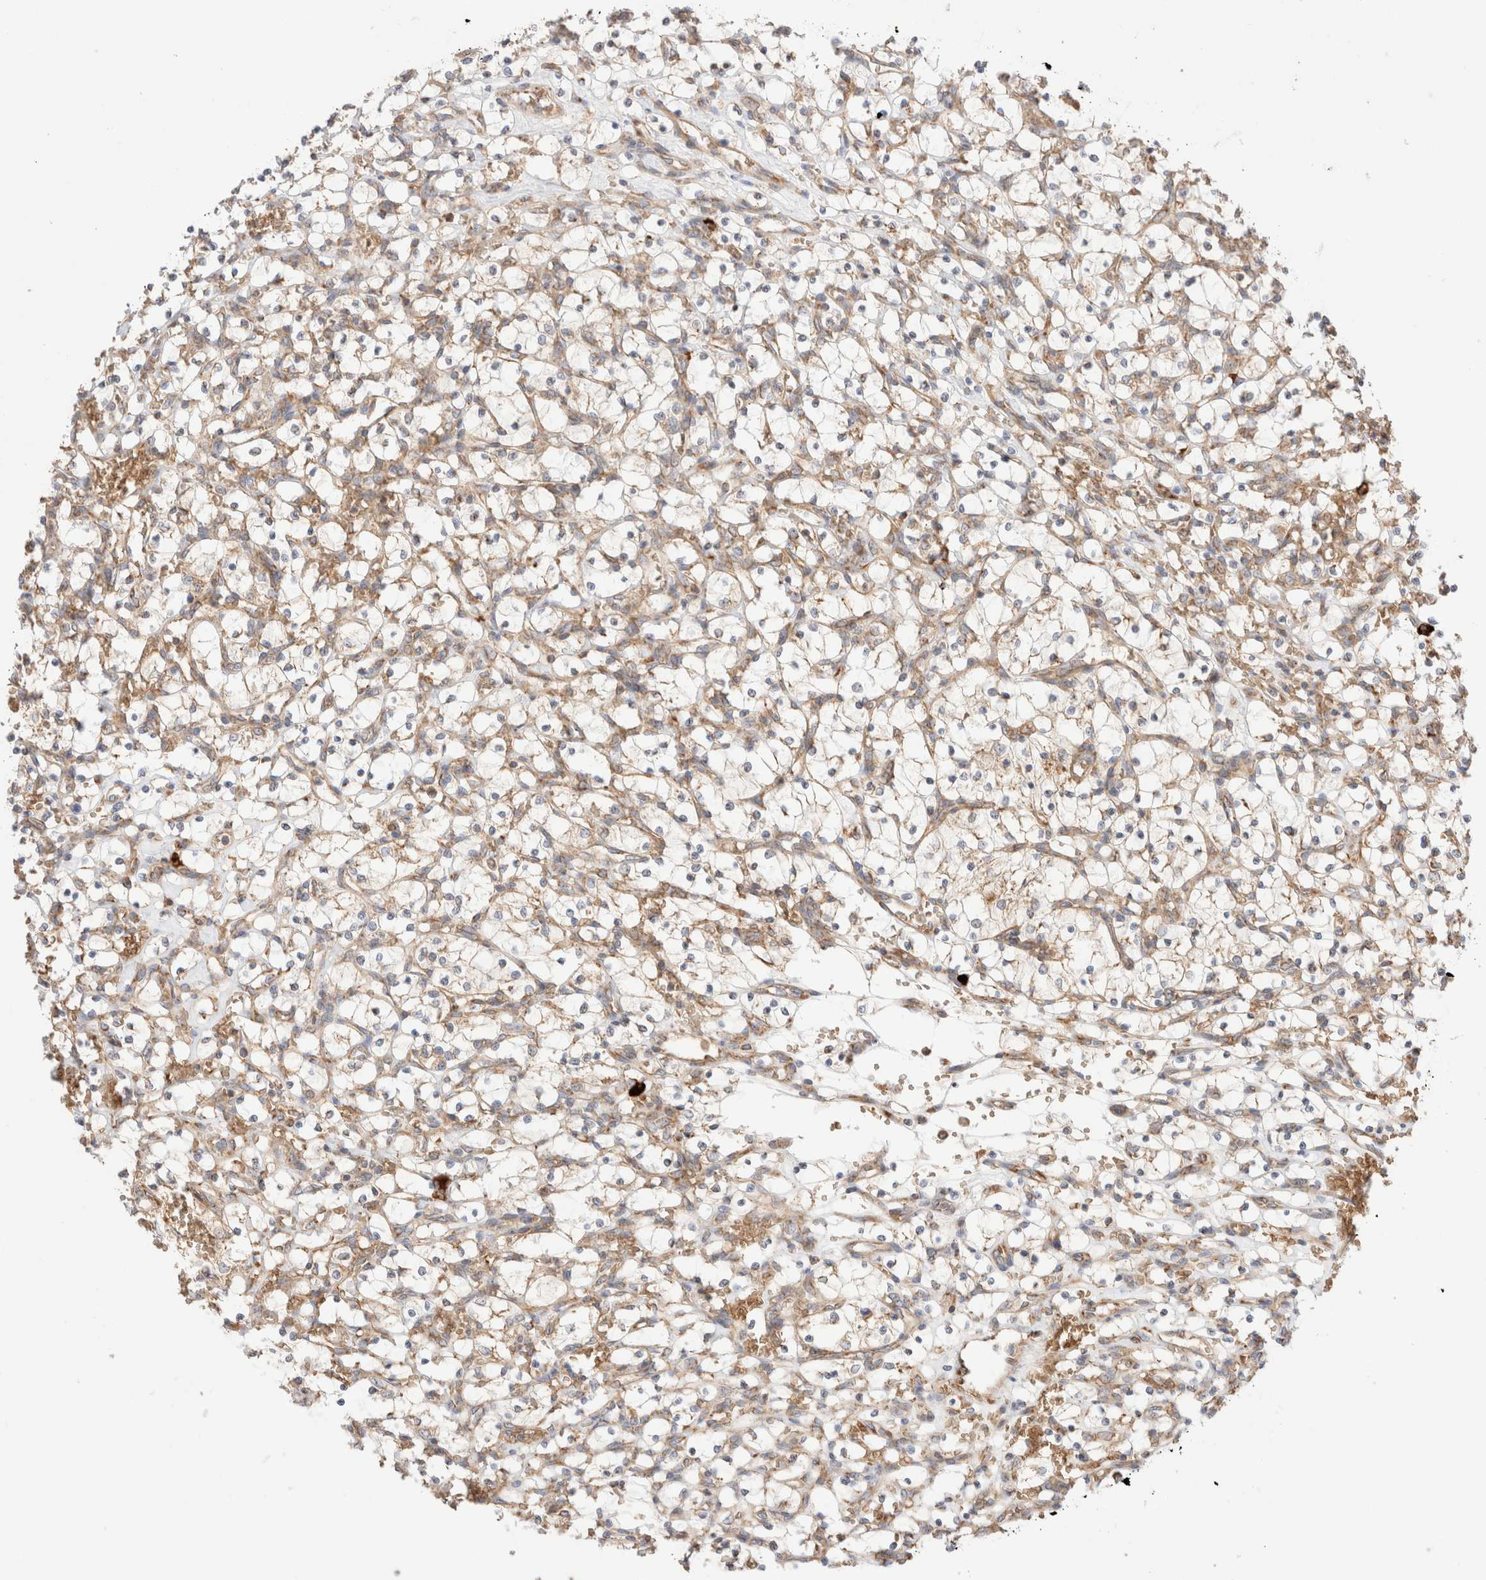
{"staining": {"intensity": "moderate", "quantity": ">75%", "location": "cytoplasmic/membranous"}, "tissue": "renal cancer", "cell_type": "Tumor cells", "image_type": "cancer", "snomed": [{"axis": "morphology", "description": "Adenocarcinoma, NOS"}, {"axis": "topography", "description": "Kidney"}], "caption": "A high-resolution image shows immunohistochemistry (IHC) staining of adenocarcinoma (renal), which shows moderate cytoplasmic/membranous staining in about >75% of tumor cells.", "gene": "UTS2B", "patient": {"sex": "female", "age": 69}}